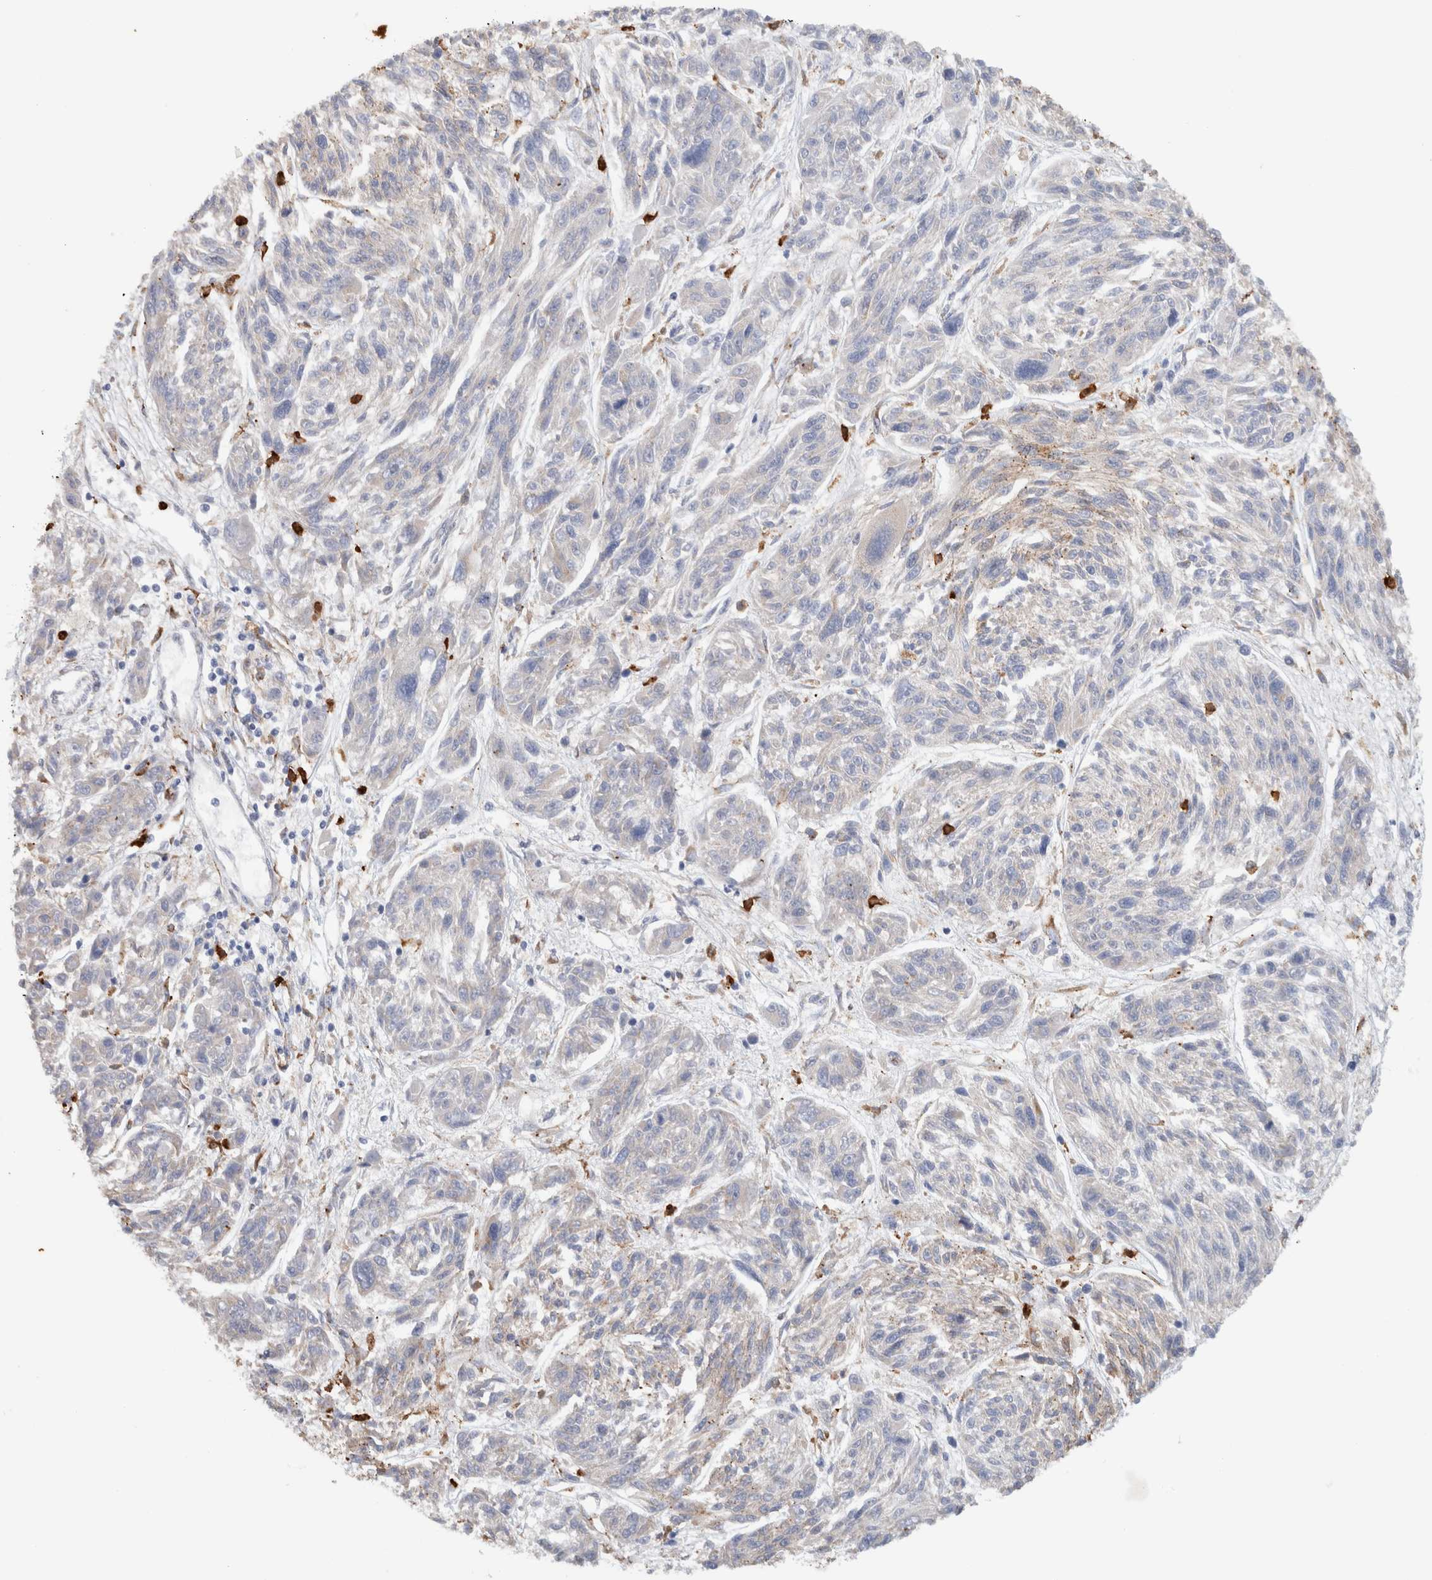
{"staining": {"intensity": "weak", "quantity": "25%-75%", "location": "cytoplasmic/membranous"}, "tissue": "melanoma", "cell_type": "Tumor cells", "image_type": "cancer", "snomed": [{"axis": "morphology", "description": "Malignant melanoma, NOS"}, {"axis": "topography", "description": "Skin"}], "caption": "This micrograph reveals melanoma stained with immunohistochemistry (IHC) to label a protein in brown. The cytoplasmic/membranous of tumor cells show weak positivity for the protein. Nuclei are counter-stained blue.", "gene": "P4HA1", "patient": {"sex": "male", "age": 53}}